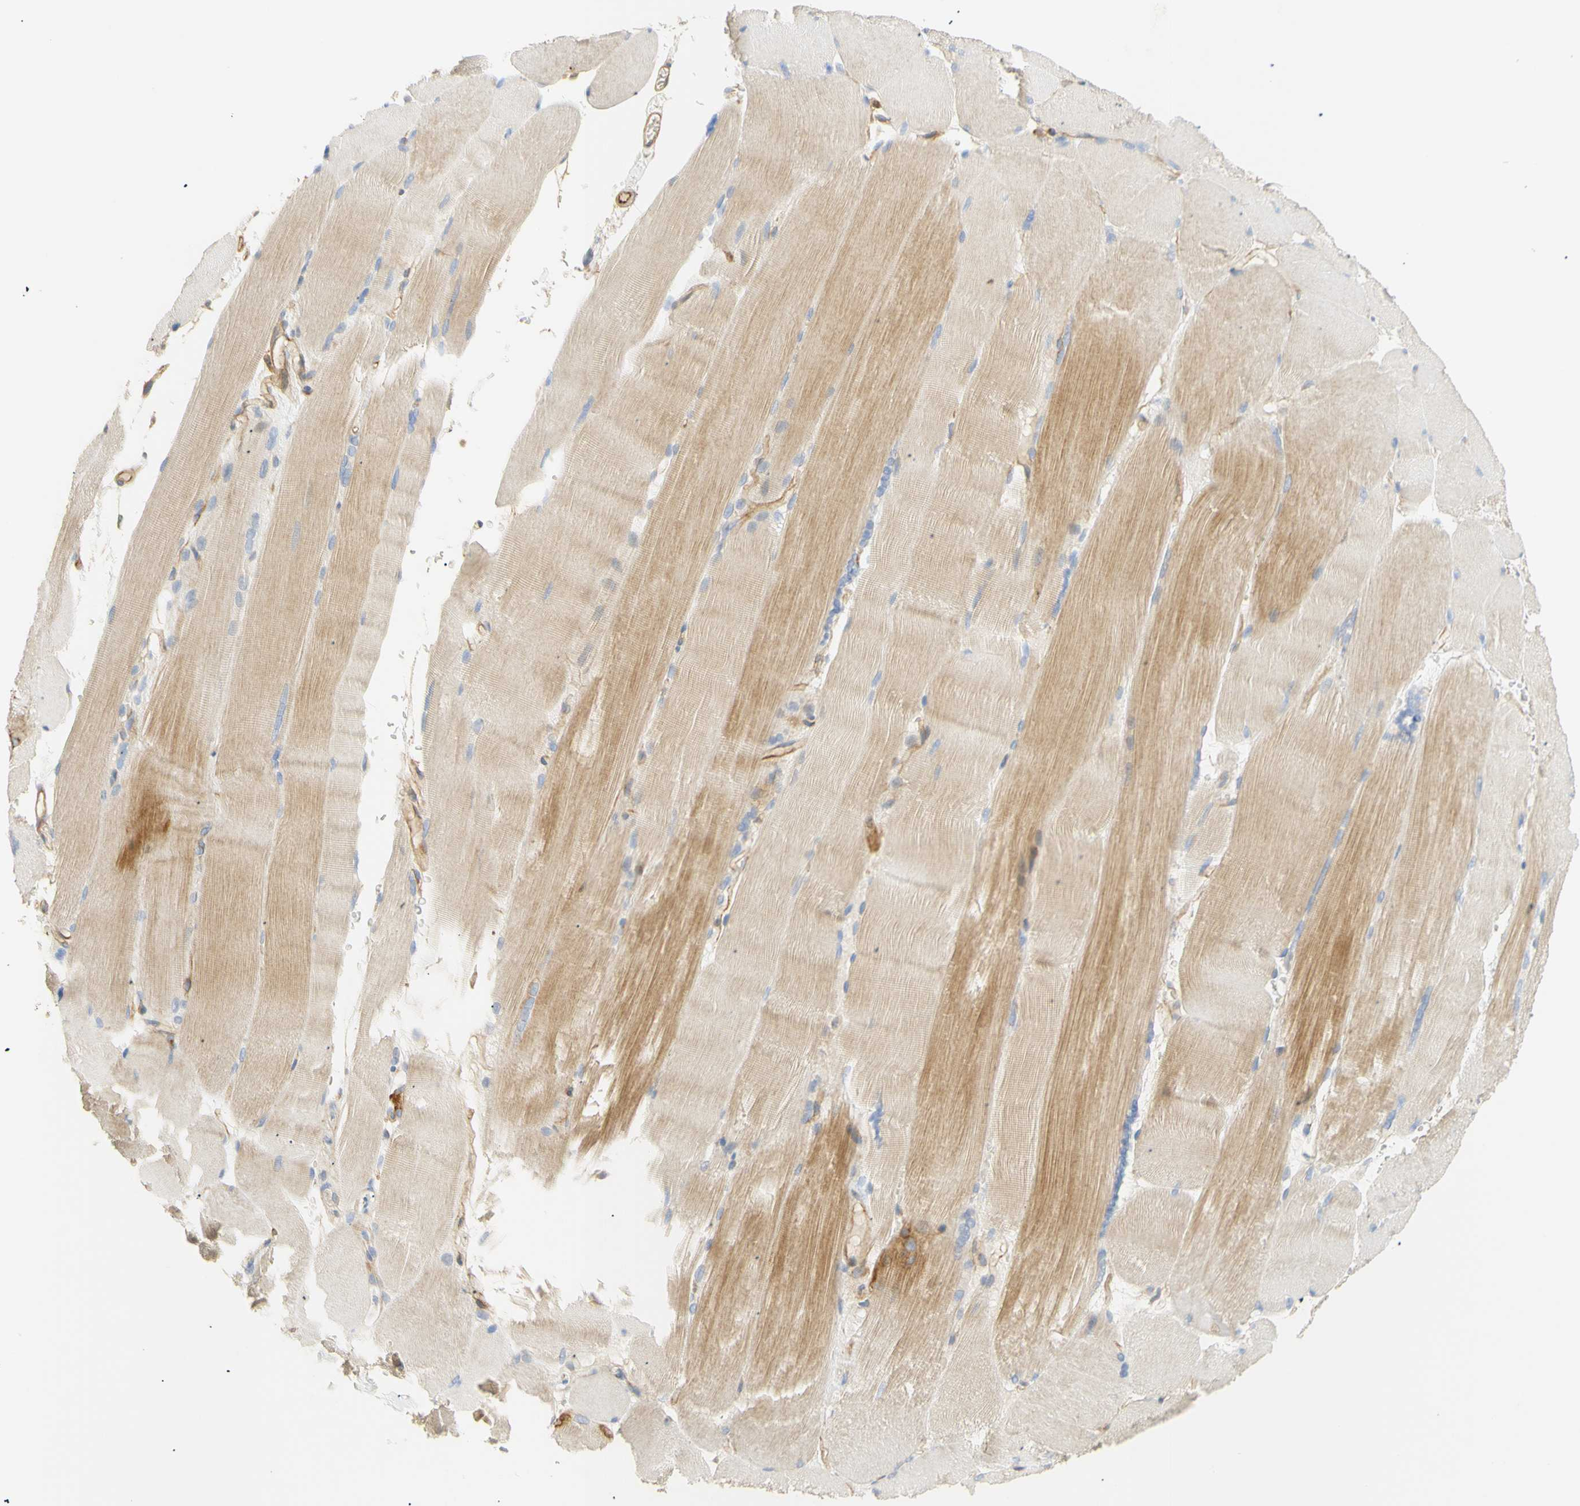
{"staining": {"intensity": "moderate", "quantity": "25%-75%", "location": "cytoplasmic/membranous"}, "tissue": "skeletal muscle", "cell_type": "Myocytes", "image_type": "normal", "snomed": [{"axis": "morphology", "description": "Normal tissue, NOS"}, {"axis": "topography", "description": "Skin"}, {"axis": "topography", "description": "Skeletal muscle"}], "caption": "High-power microscopy captured an IHC micrograph of benign skeletal muscle, revealing moderate cytoplasmic/membranous positivity in about 25%-75% of myocytes. (Brightfield microscopy of DAB IHC at high magnification).", "gene": "KCNE4", "patient": {"sex": "male", "age": 83}}